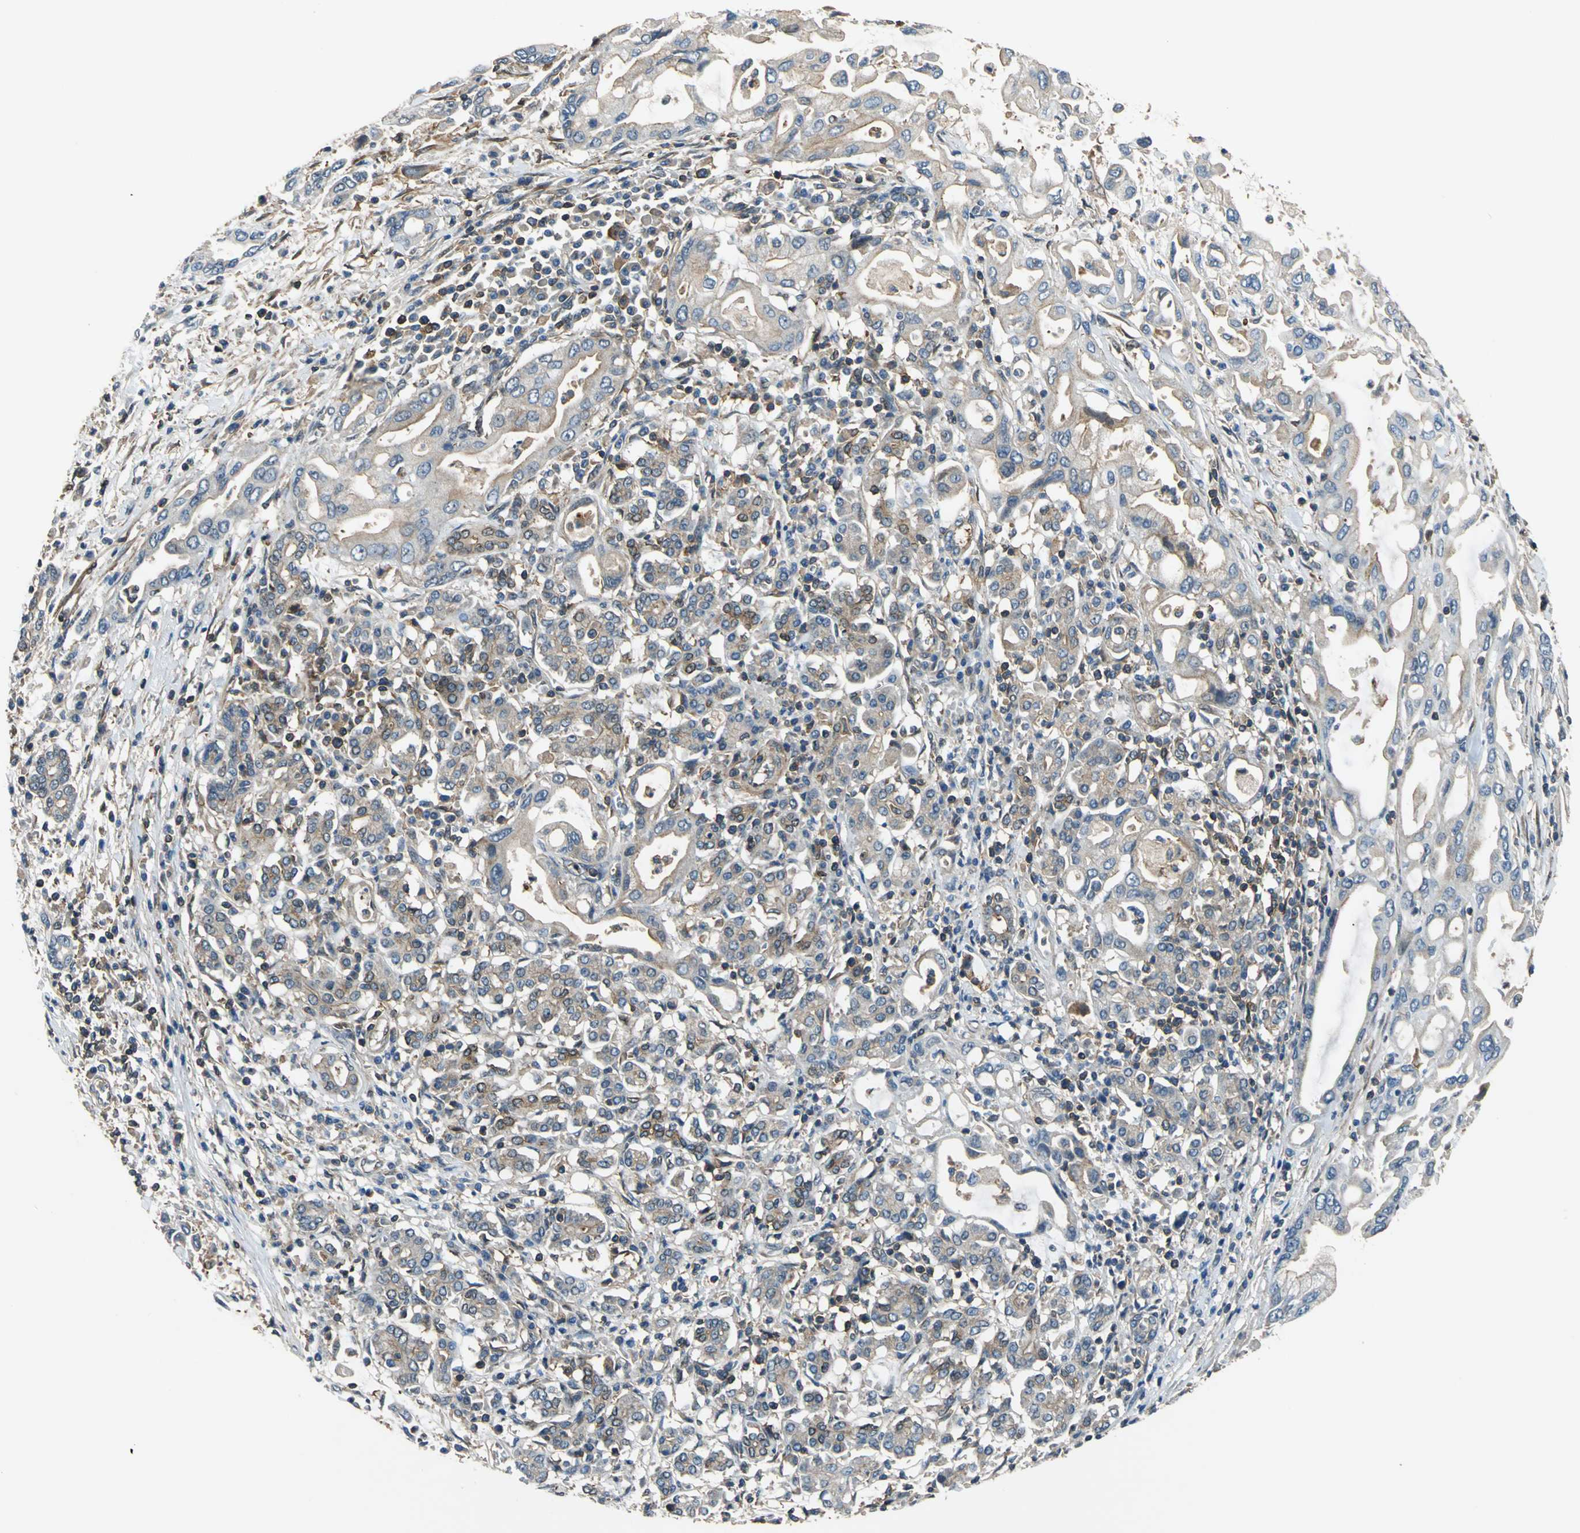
{"staining": {"intensity": "moderate", "quantity": "<25%", "location": "cytoplasmic/membranous"}, "tissue": "pancreatic cancer", "cell_type": "Tumor cells", "image_type": "cancer", "snomed": [{"axis": "morphology", "description": "Adenocarcinoma, NOS"}, {"axis": "topography", "description": "Pancreas"}], "caption": "There is low levels of moderate cytoplasmic/membranous staining in tumor cells of pancreatic cancer, as demonstrated by immunohistochemical staining (brown color).", "gene": "PARVA", "patient": {"sex": "female", "age": 57}}